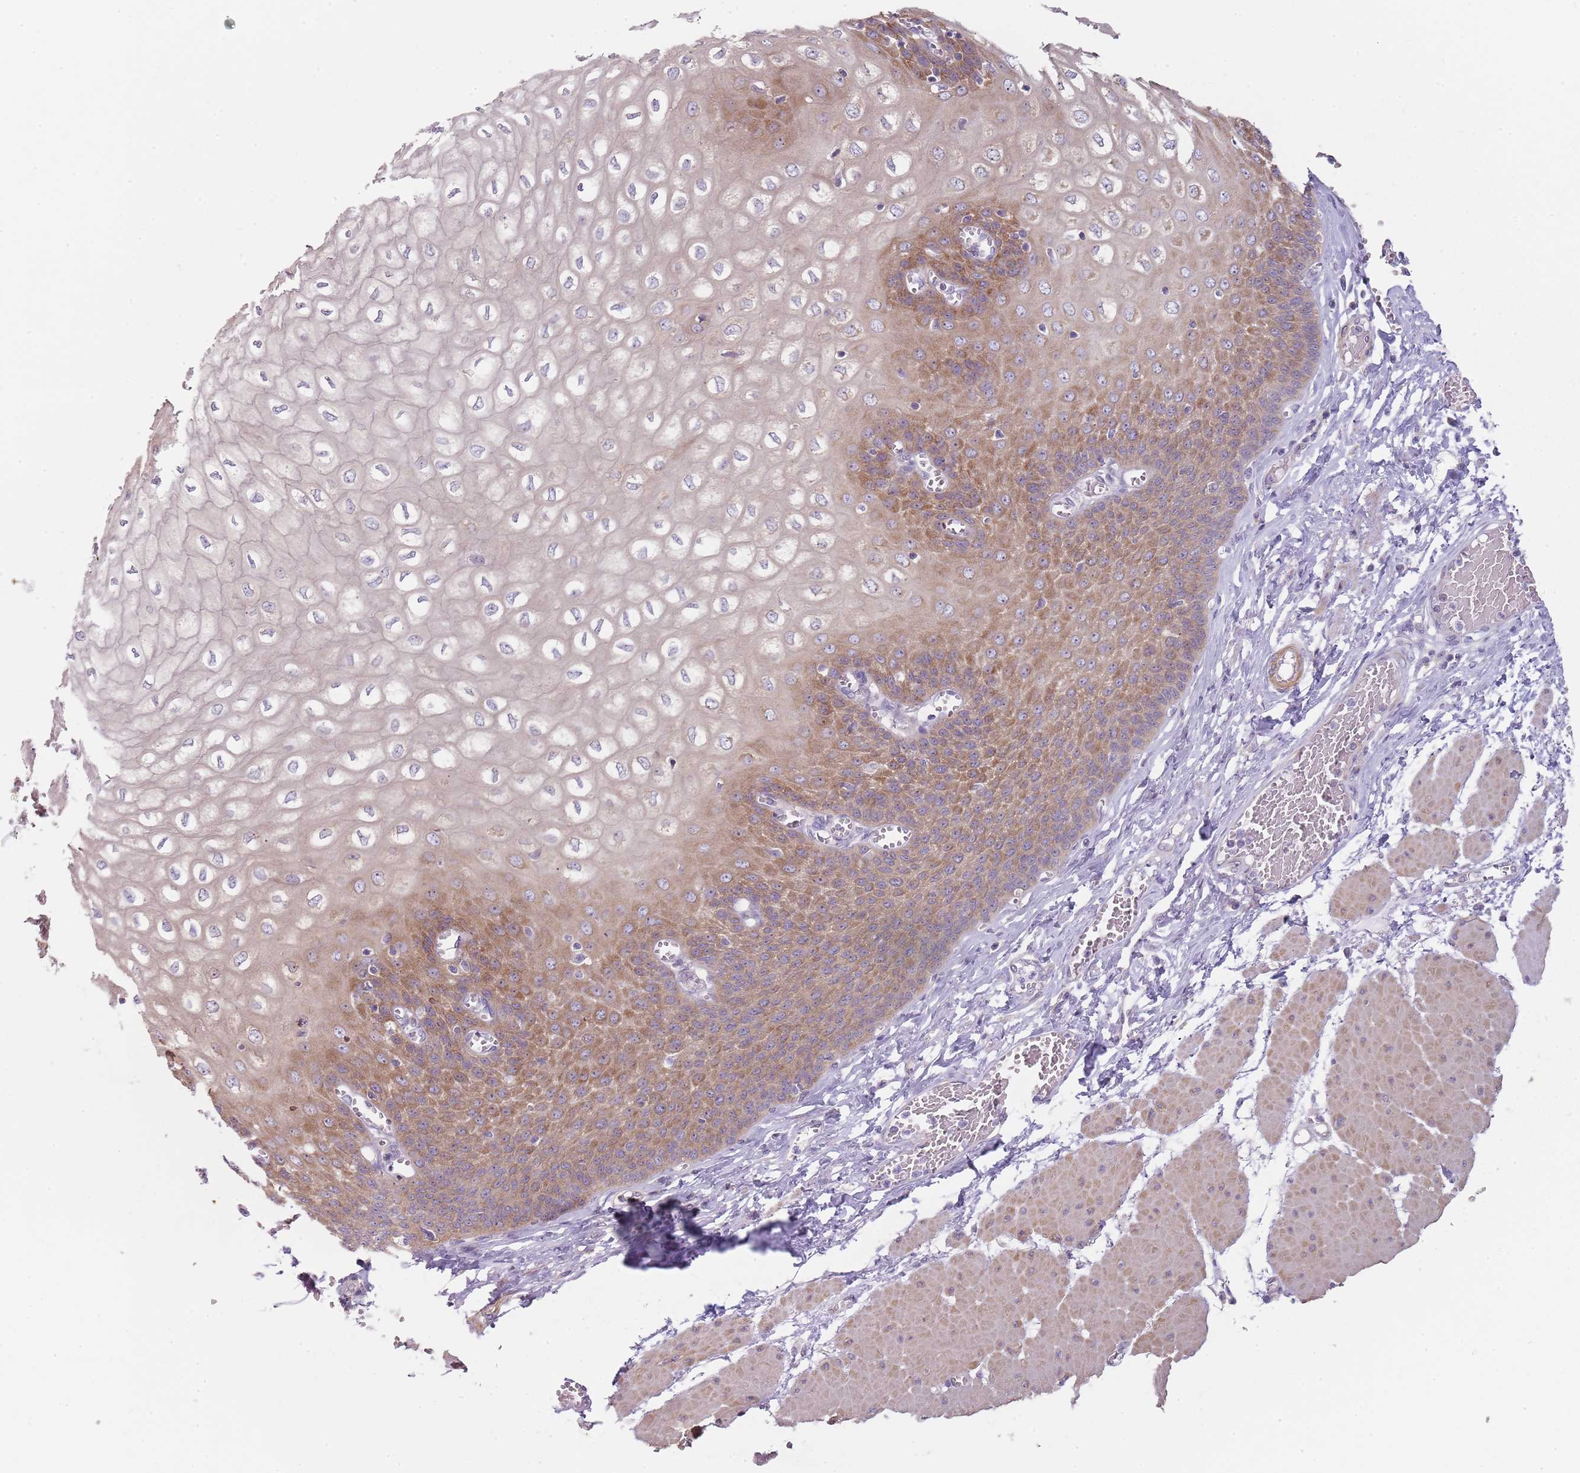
{"staining": {"intensity": "moderate", "quantity": ">75%", "location": "cytoplasmic/membranous"}, "tissue": "esophagus", "cell_type": "Squamous epithelial cells", "image_type": "normal", "snomed": [{"axis": "morphology", "description": "Normal tissue, NOS"}, {"axis": "topography", "description": "Esophagus"}], "caption": "IHC (DAB) staining of normal human esophagus exhibits moderate cytoplasmic/membranous protein positivity in about >75% of squamous epithelial cells. The staining is performed using DAB (3,3'-diaminobenzidine) brown chromogen to label protein expression. The nuclei are counter-stained blue using hematoxylin.", "gene": "SLC26A6", "patient": {"sex": "male", "age": 60}}